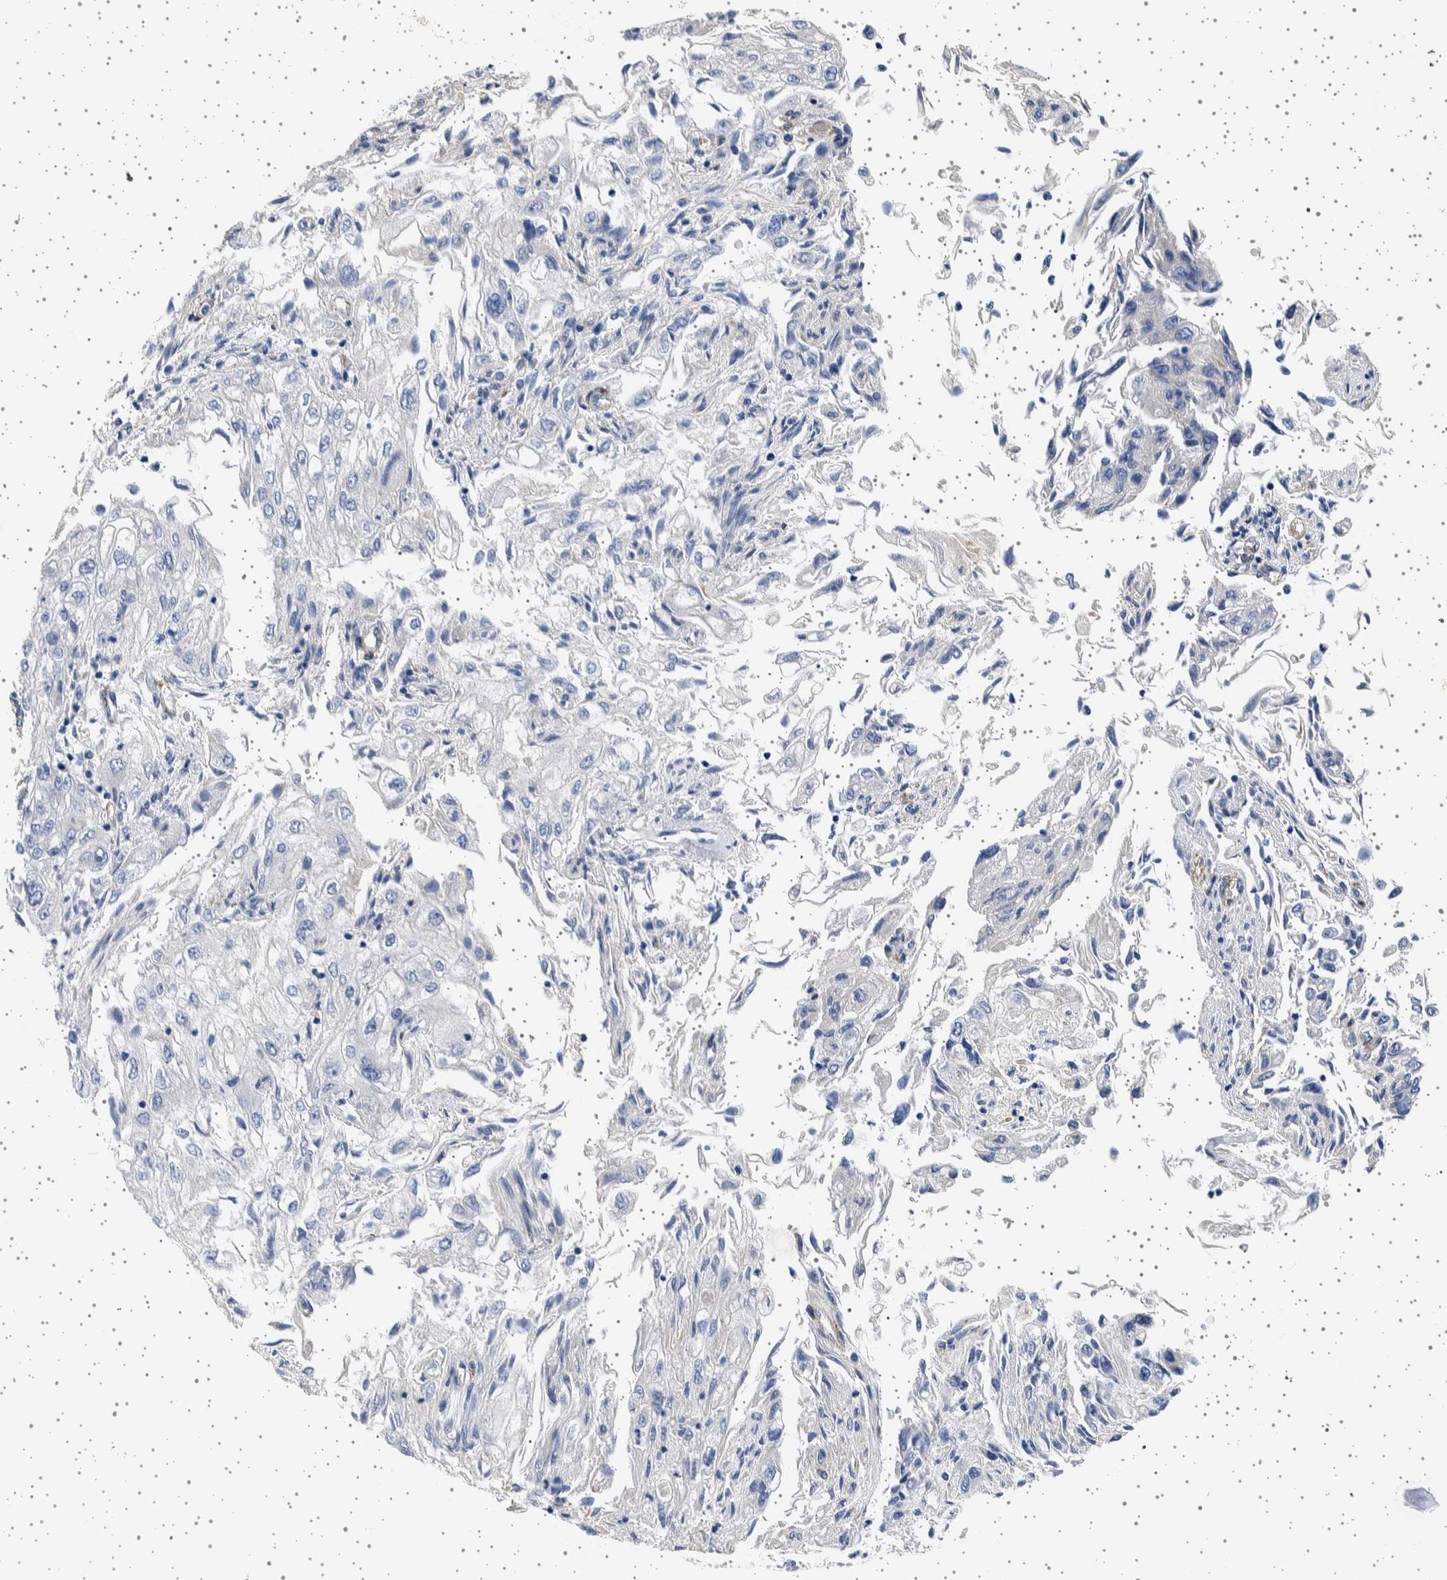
{"staining": {"intensity": "negative", "quantity": "none", "location": "none"}, "tissue": "endometrial cancer", "cell_type": "Tumor cells", "image_type": "cancer", "snomed": [{"axis": "morphology", "description": "Adenocarcinoma, NOS"}, {"axis": "topography", "description": "Endometrium"}], "caption": "Micrograph shows no protein positivity in tumor cells of adenocarcinoma (endometrial) tissue.", "gene": "SEPTIN4", "patient": {"sex": "female", "age": 49}}